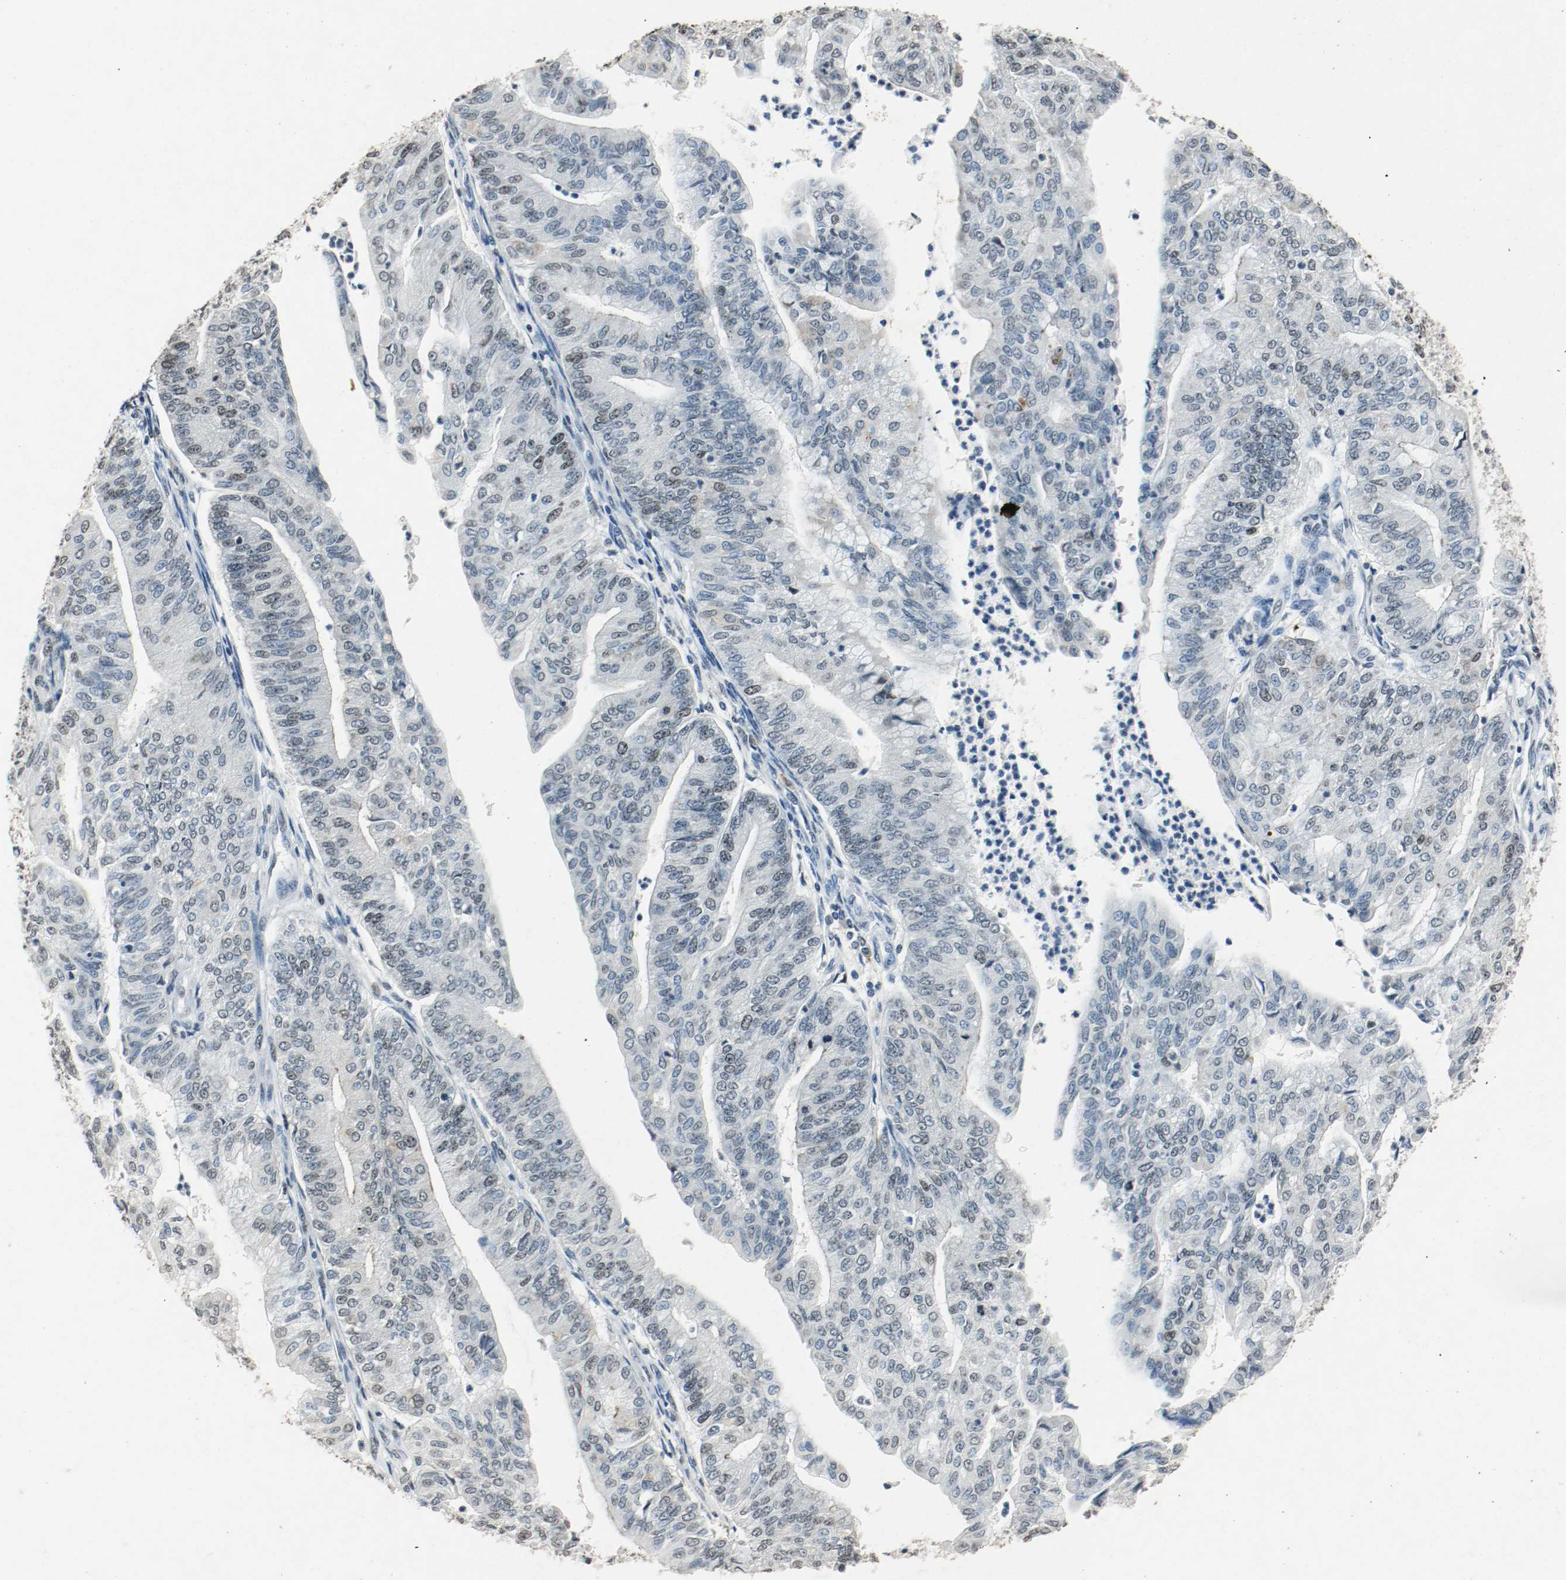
{"staining": {"intensity": "weak", "quantity": "25%-75%", "location": "nuclear"}, "tissue": "endometrial cancer", "cell_type": "Tumor cells", "image_type": "cancer", "snomed": [{"axis": "morphology", "description": "Adenocarcinoma, NOS"}, {"axis": "topography", "description": "Endometrium"}], "caption": "High-power microscopy captured an immunohistochemistry image of endometrial cancer (adenocarcinoma), revealing weak nuclear expression in about 25%-75% of tumor cells.", "gene": "DNMT1", "patient": {"sex": "female", "age": 59}}